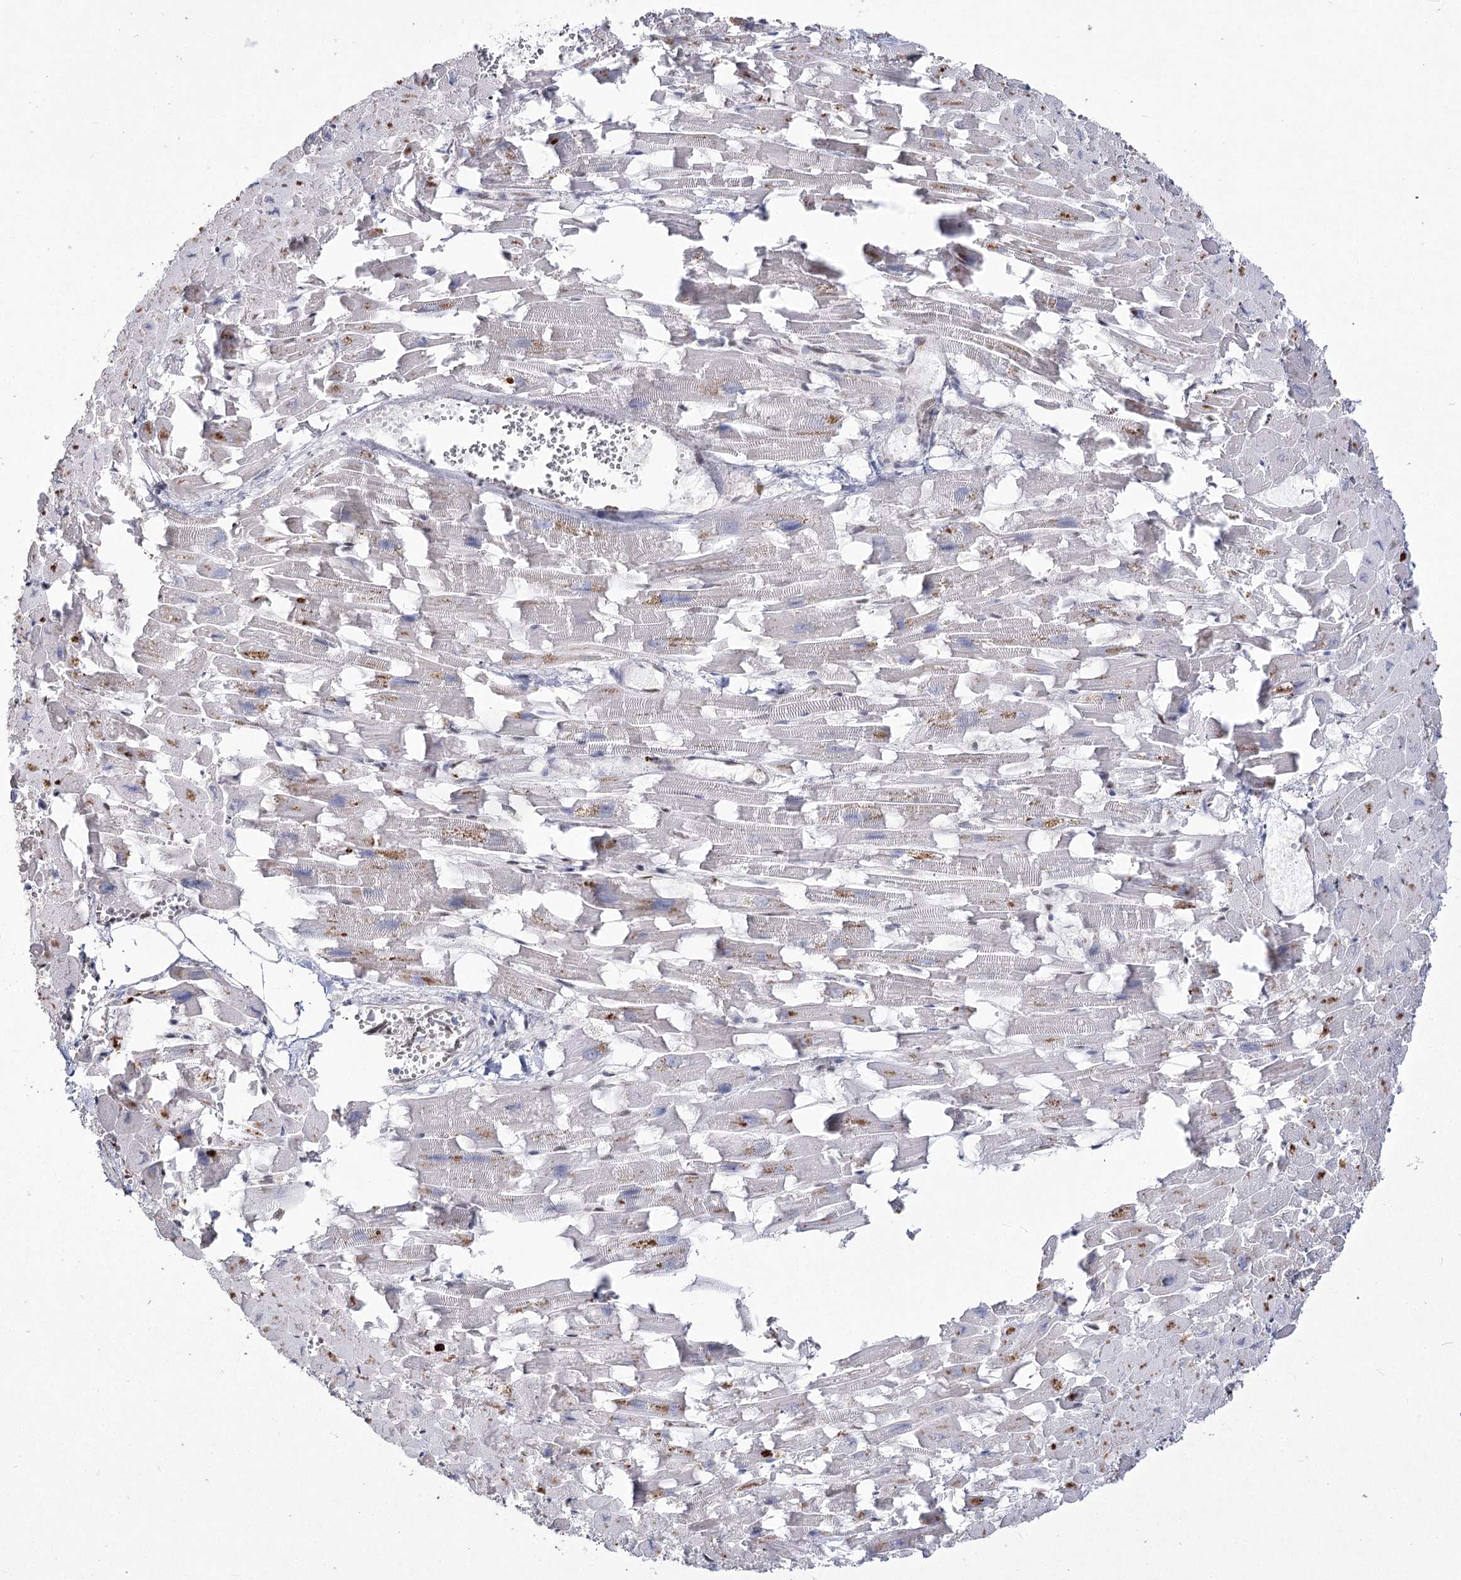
{"staining": {"intensity": "weak", "quantity": "<25%", "location": "cytoplasmic/membranous"}, "tissue": "heart muscle", "cell_type": "Cardiomyocytes", "image_type": "normal", "snomed": [{"axis": "morphology", "description": "Normal tissue, NOS"}, {"axis": "topography", "description": "Heart"}], "caption": "This is an IHC micrograph of benign human heart muscle. There is no positivity in cardiomyocytes.", "gene": "YBX3", "patient": {"sex": "female", "age": 64}}